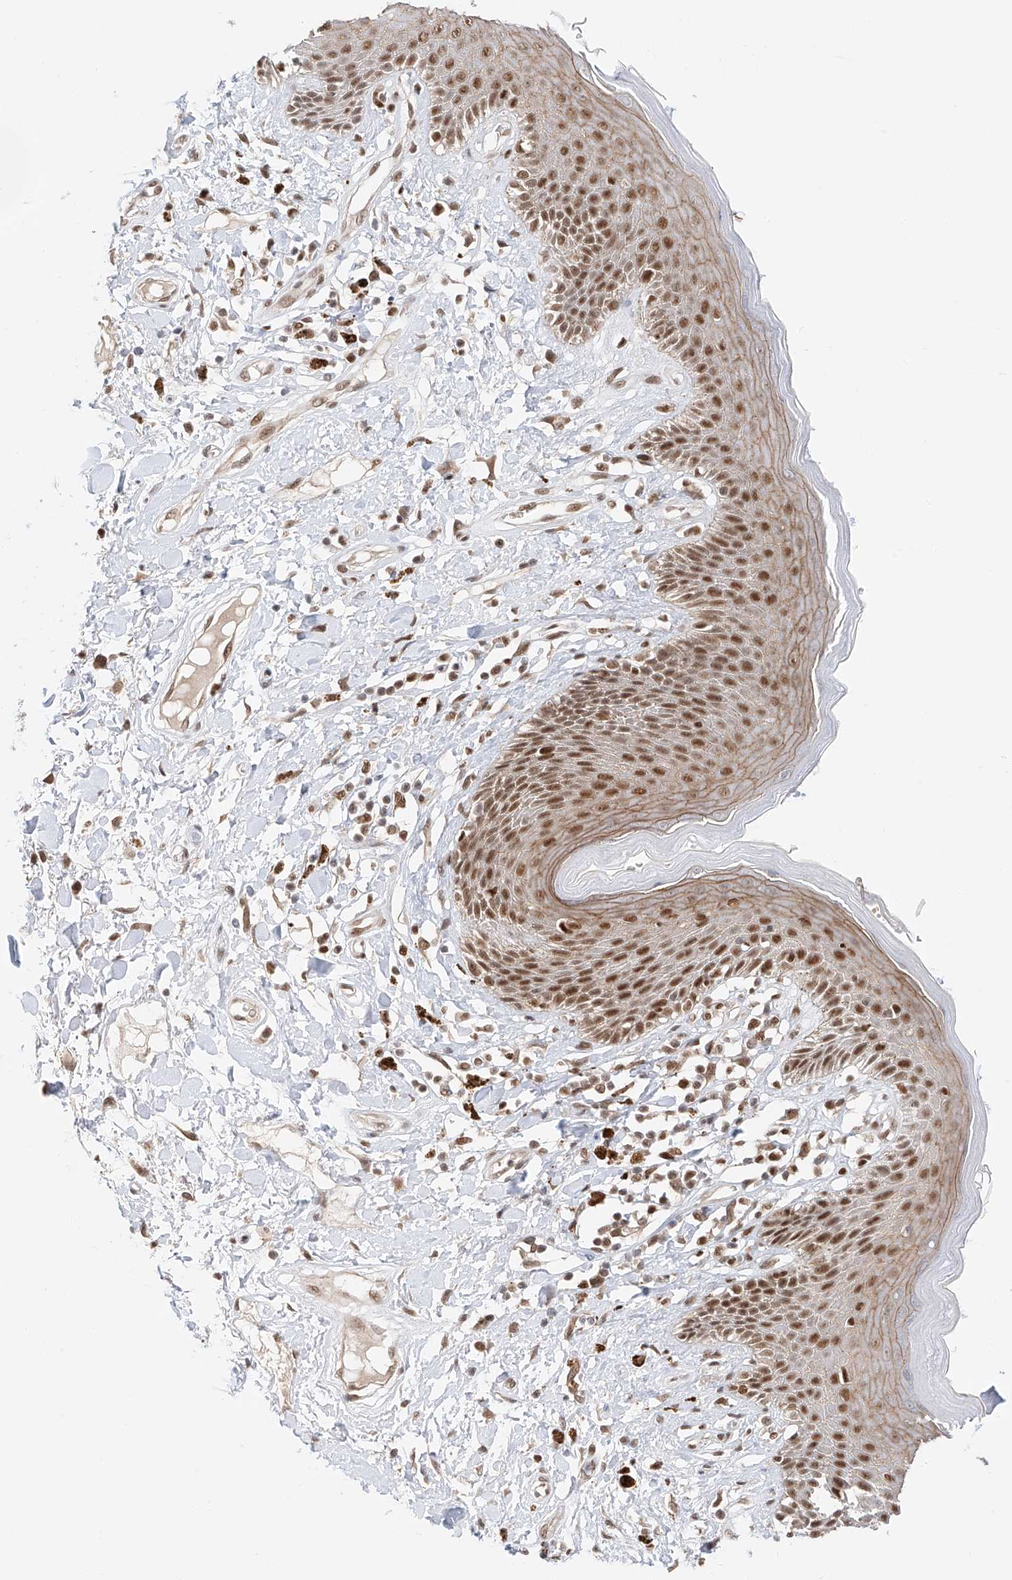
{"staining": {"intensity": "strong", "quantity": ">75%", "location": "cytoplasmic/membranous,nuclear"}, "tissue": "skin", "cell_type": "Epidermal cells", "image_type": "normal", "snomed": [{"axis": "morphology", "description": "Normal tissue, NOS"}, {"axis": "topography", "description": "Anal"}], "caption": "Protein staining reveals strong cytoplasmic/membranous,nuclear positivity in approximately >75% of epidermal cells in normal skin. The staining was performed using DAB (3,3'-diaminobenzidine), with brown indicating positive protein expression. Nuclei are stained blue with hematoxylin.", "gene": "POGK", "patient": {"sex": "female", "age": 78}}